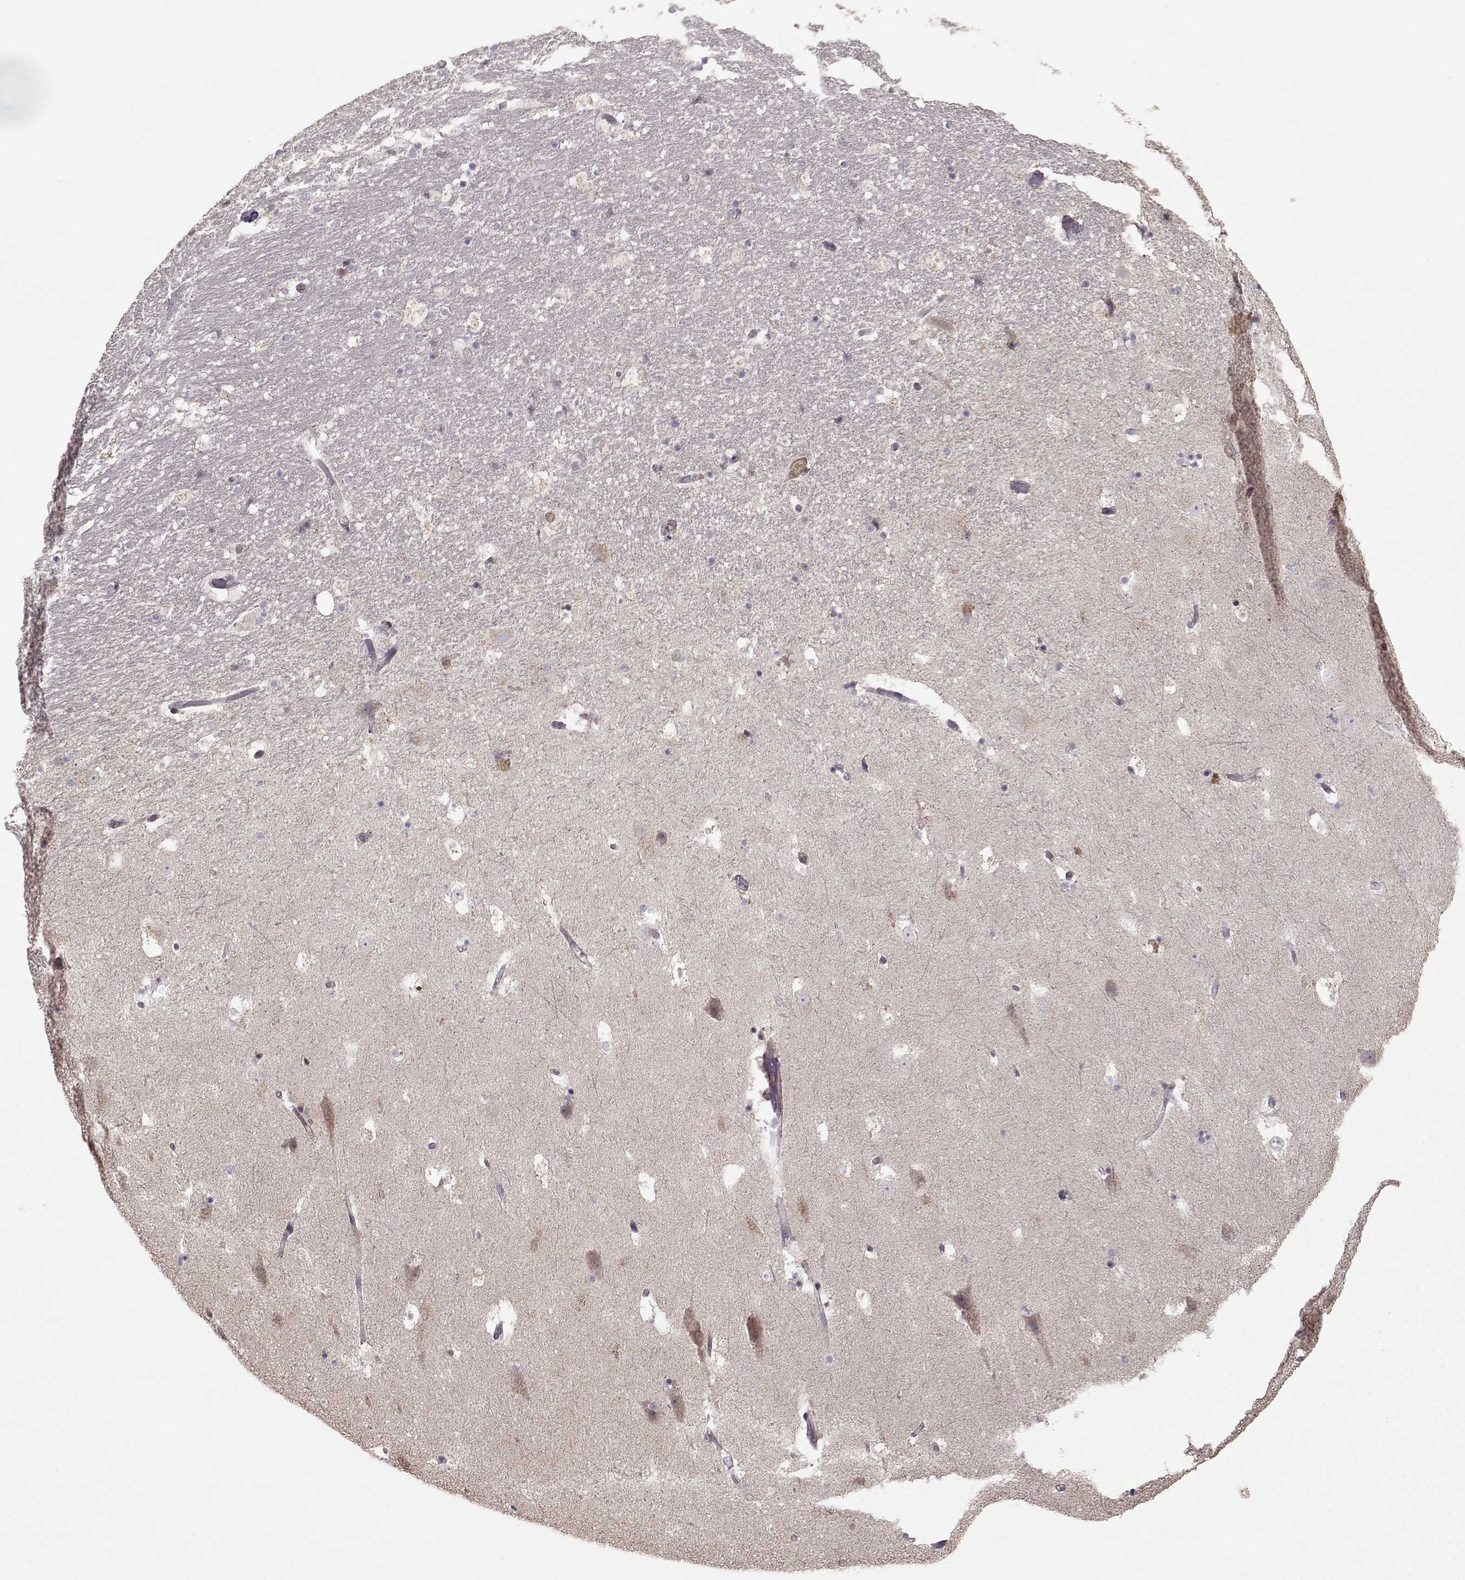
{"staining": {"intensity": "weak", "quantity": "<25%", "location": "cytoplasmic/membranous"}, "tissue": "hippocampus", "cell_type": "Glial cells", "image_type": "normal", "snomed": [{"axis": "morphology", "description": "Normal tissue, NOS"}, {"axis": "topography", "description": "Hippocampus"}], "caption": "This is an IHC histopathology image of unremarkable human hippocampus. There is no positivity in glial cells.", "gene": "CMTM3", "patient": {"sex": "male", "age": 51}}